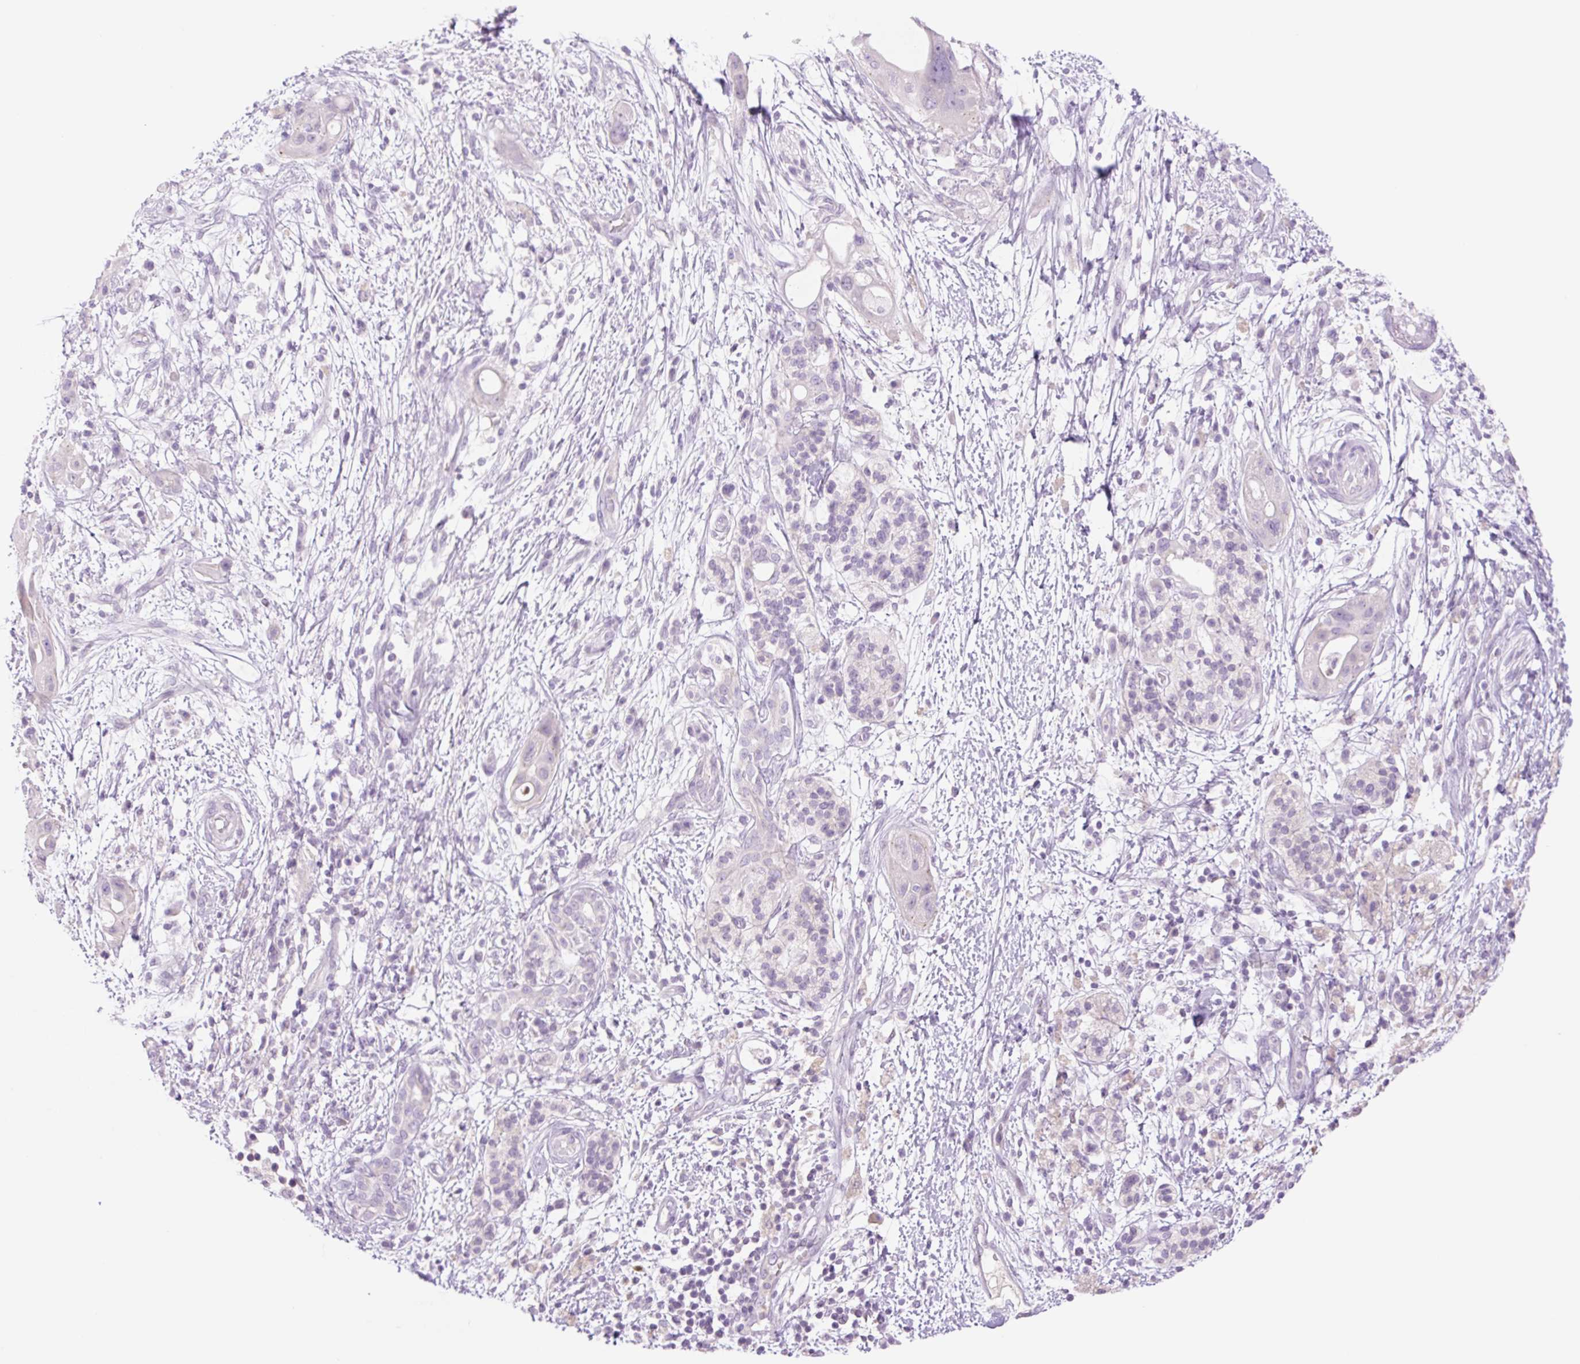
{"staining": {"intensity": "negative", "quantity": "none", "location": "none"}, "tissue": "pancreatic cancer", "cell_type": "Tumor cells", "image_type": "cancer", "snomed": [{"axis": "morphology", "description": "Adenocarcinoma, NOS"}, {"axis": "topography", "description": "Pancreas"}], "caption": "Immunohistochemical staining of human pancreatic cancer reveals no significant positivity in tumor cells. (Stains: DAB (3,3'-diaminobenzidine) IHC with hematoxylin counter stain, Microscopy: brightfield microscopy at high magnification).", "gene": "TBX15", "patient": {"sex": "male", "age": 68}}